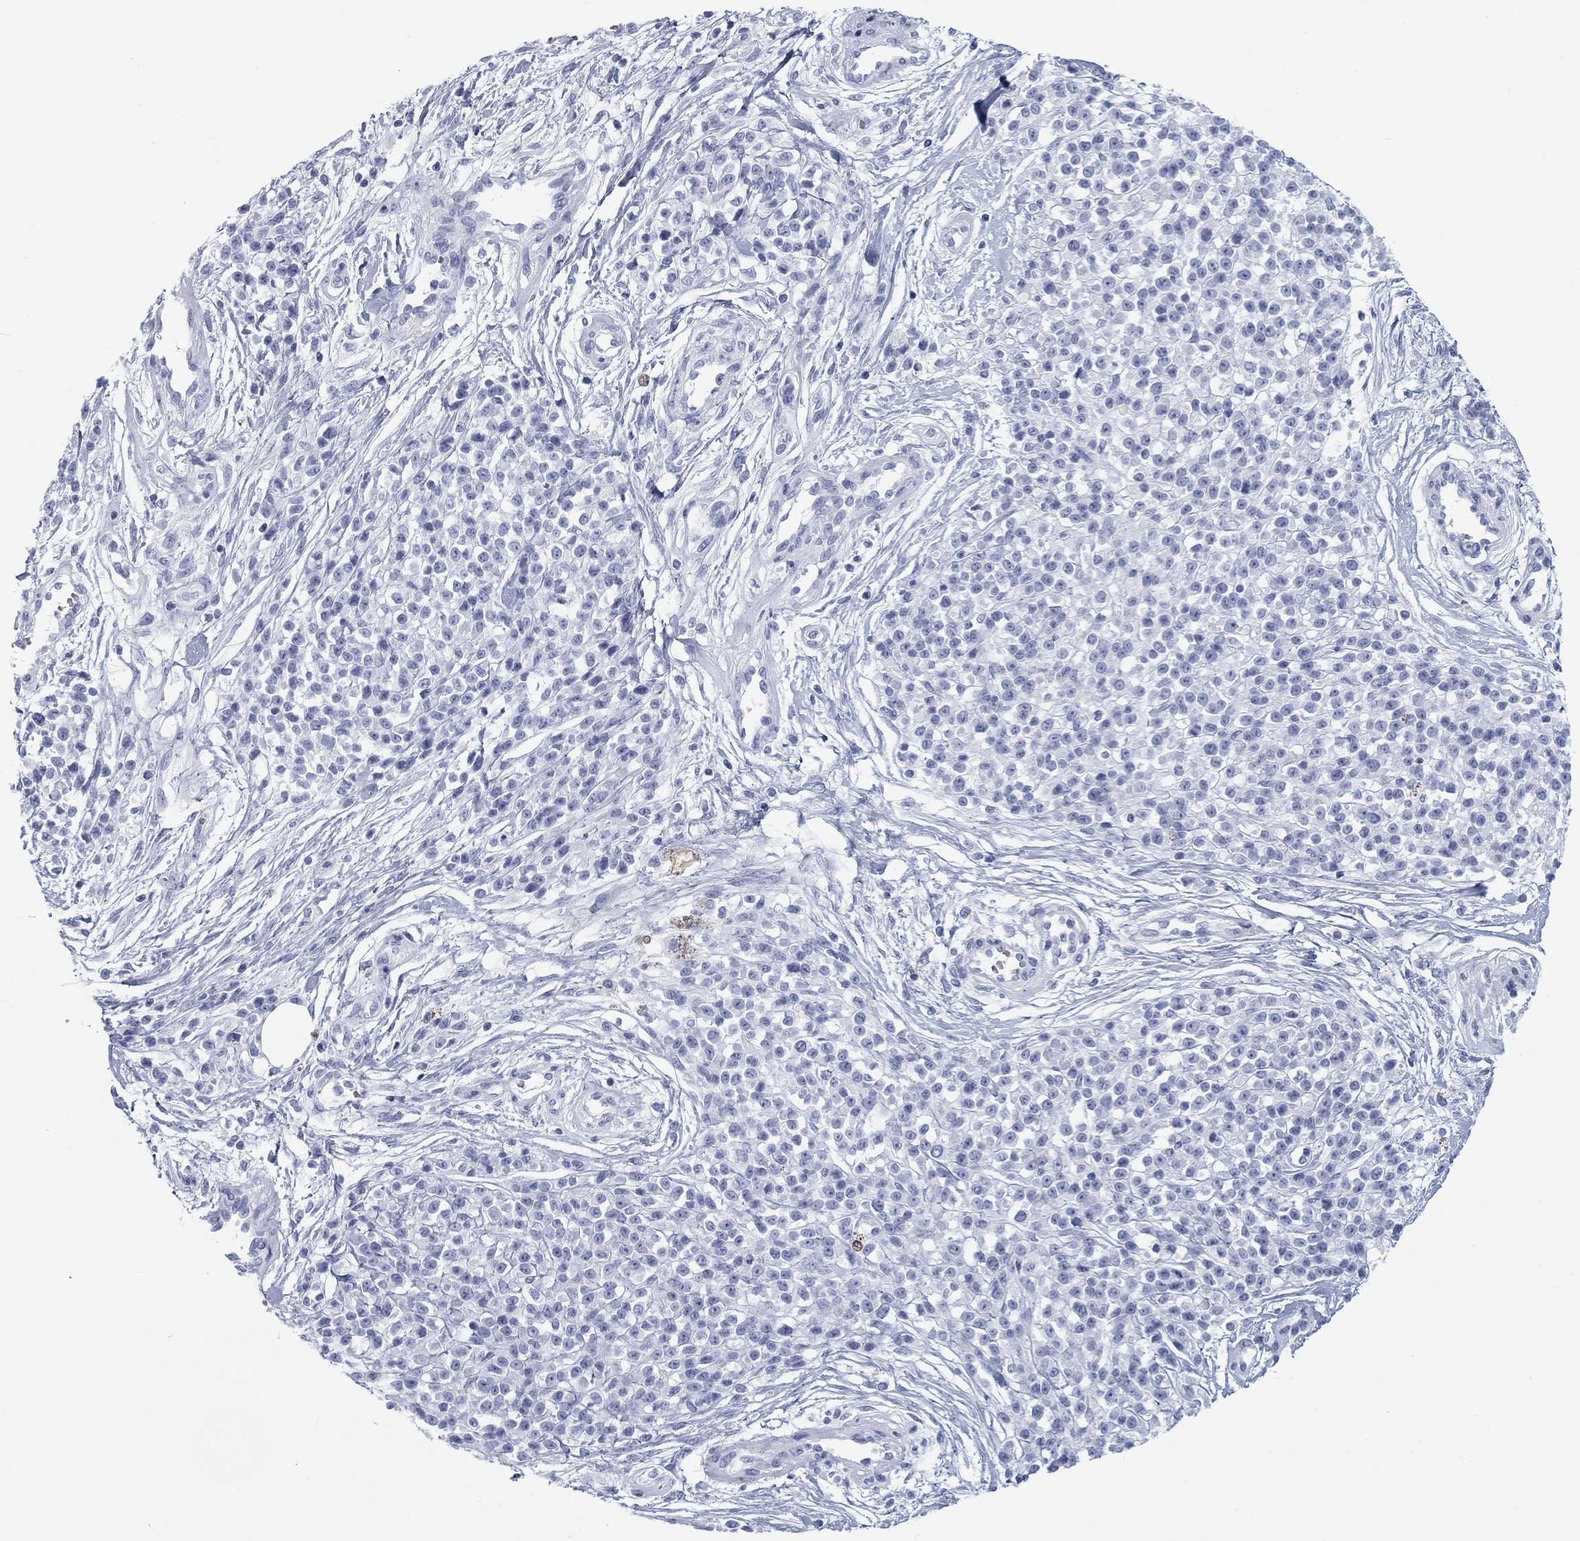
{"staining": {"intensity": "negative", "quantity": "none", "location": "none"}, "tissue": "melanoma", "cell_type": "Tumor cells", "image_type": "cancer", "snomed": [{"axis": "morphology", "description": "Malignant melanoma, NOS"}, {"axis": "topography", "description": "Skin"}, {"axis": "topography", "description": "Skin of trunk"}], "caption": "Tumor cells are negative for brown protein staining in malignant melanoma.", "gene": "CALB1", "patient": {"sex": "male", "age": 74}}